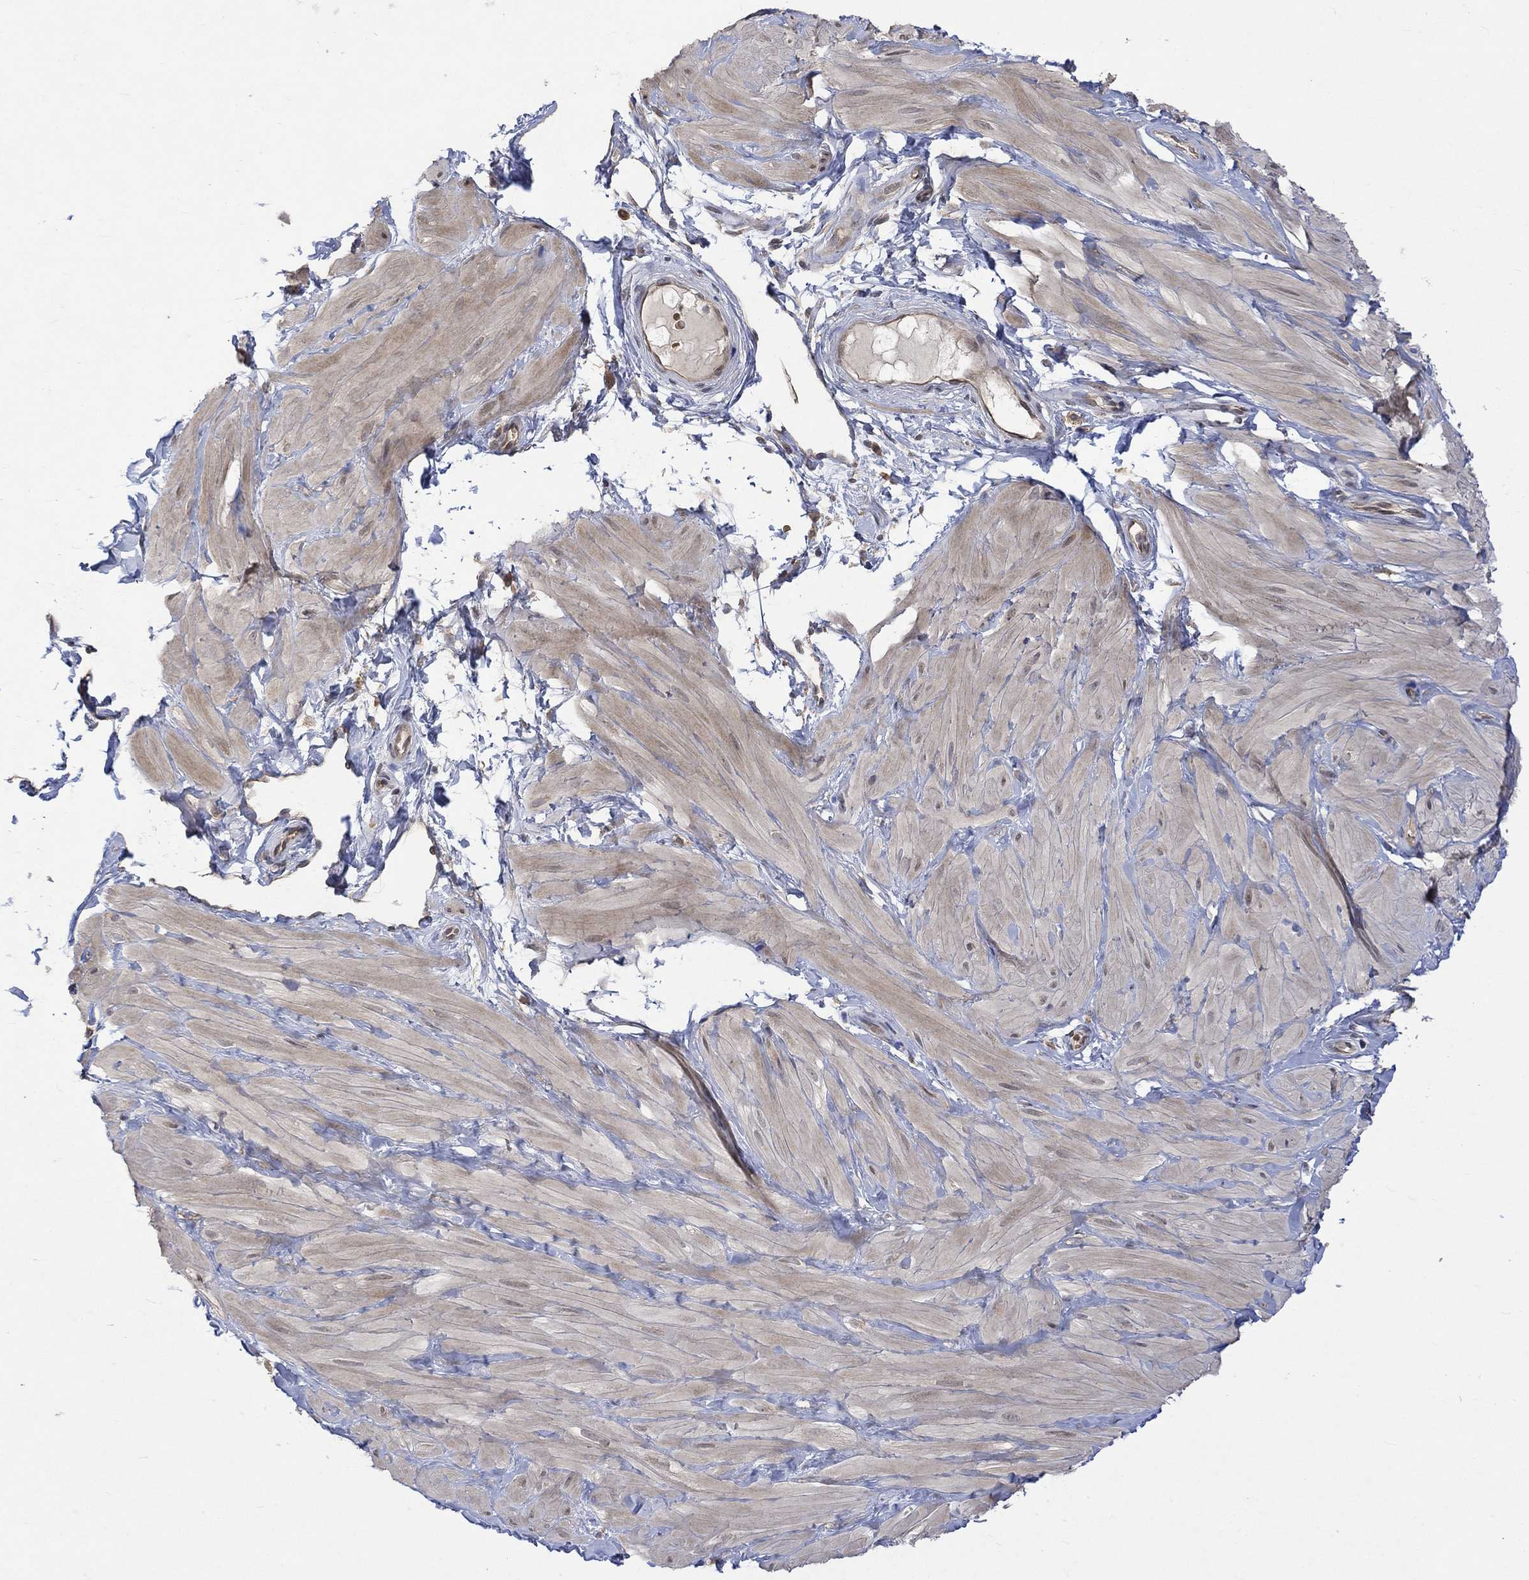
{"staining": {"intensity": "negative", "quantity": "none", "location": "none"}, "tissue": "adipose tissue", "cell_type": "Adipocytes", "image_type": "normal", "snomed": [{"axis": "morphology", "description": "Normal tissue, NOS"}, {"axis": "topography", "description": "Smooth muscle"}, {"axis": "topography", "description": "Peripheral nerve tissue"}], "caption": "This is an immunohistochemistry (IHC) image of benign human adipose tissue. There is no expression in adipocytes.", "gene": "GRIN2D", "patient": {"sex": "male", "age": 22}}